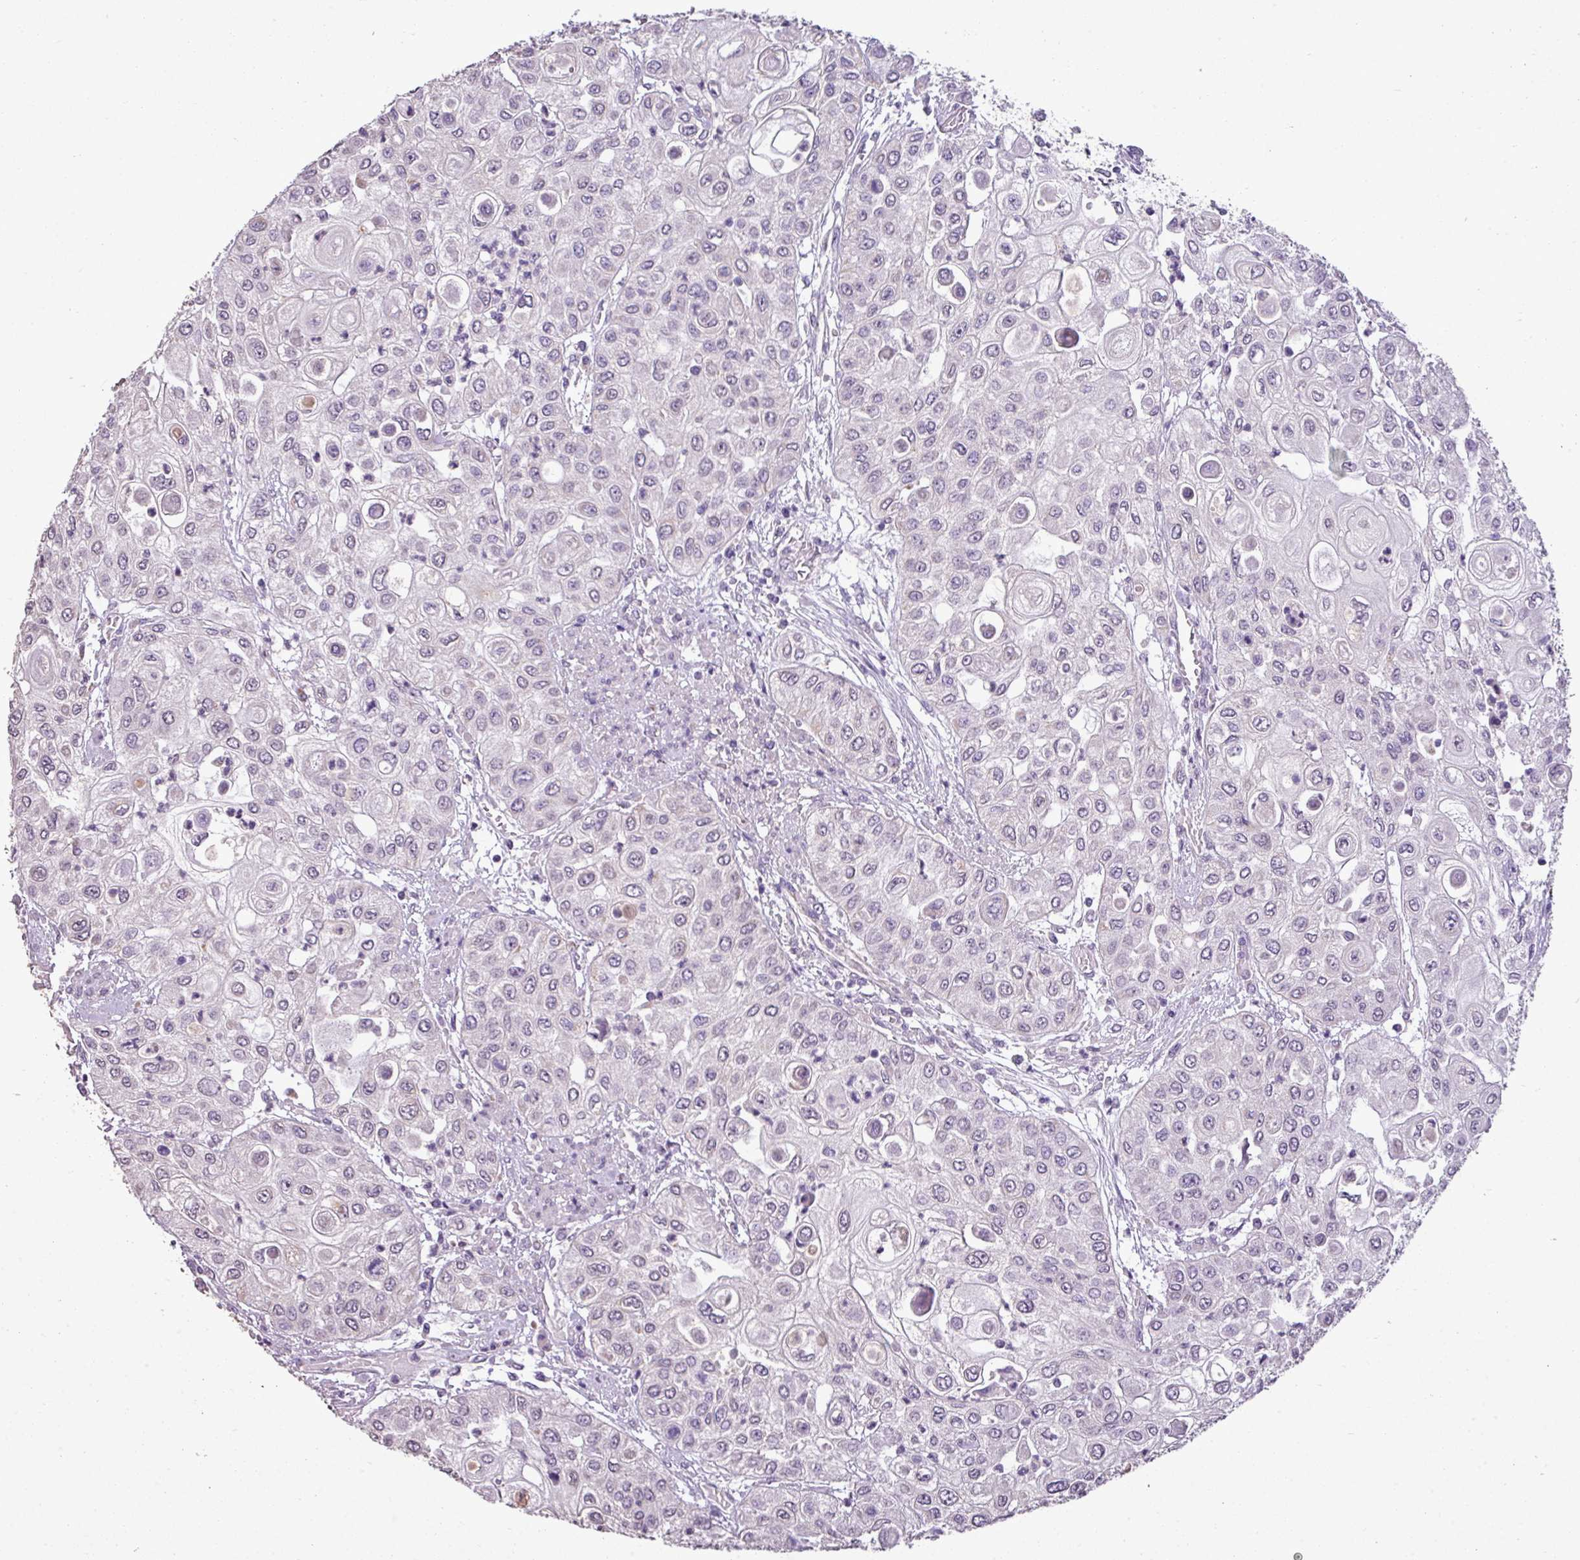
{"staining": {"intensity": "negative", "quantity": "none", "location": "none"}, "tissue": "urothelial cancer", "cell_type": "Tumor cells", "image_type": "cancer", "snomed": [{"axis": "morphology", "description": "Urothelial carcinoma, High grade"}, {"axis": "topography", "description": "Urinary bladder"}], "caption": "This is a micrograph of IHC staining of urothelial carcinoma (high-grade), which shows no expression in tumor cells. (Stains: DAB (3,3'-diaminobenzidine) immunohistochemistry (IHC) with hematoxylin counter stain, Microscopy: brightfield microscopy at high magnification).", "gene": "ALDH2", "patient": {"sex": "female", "age": 79}}